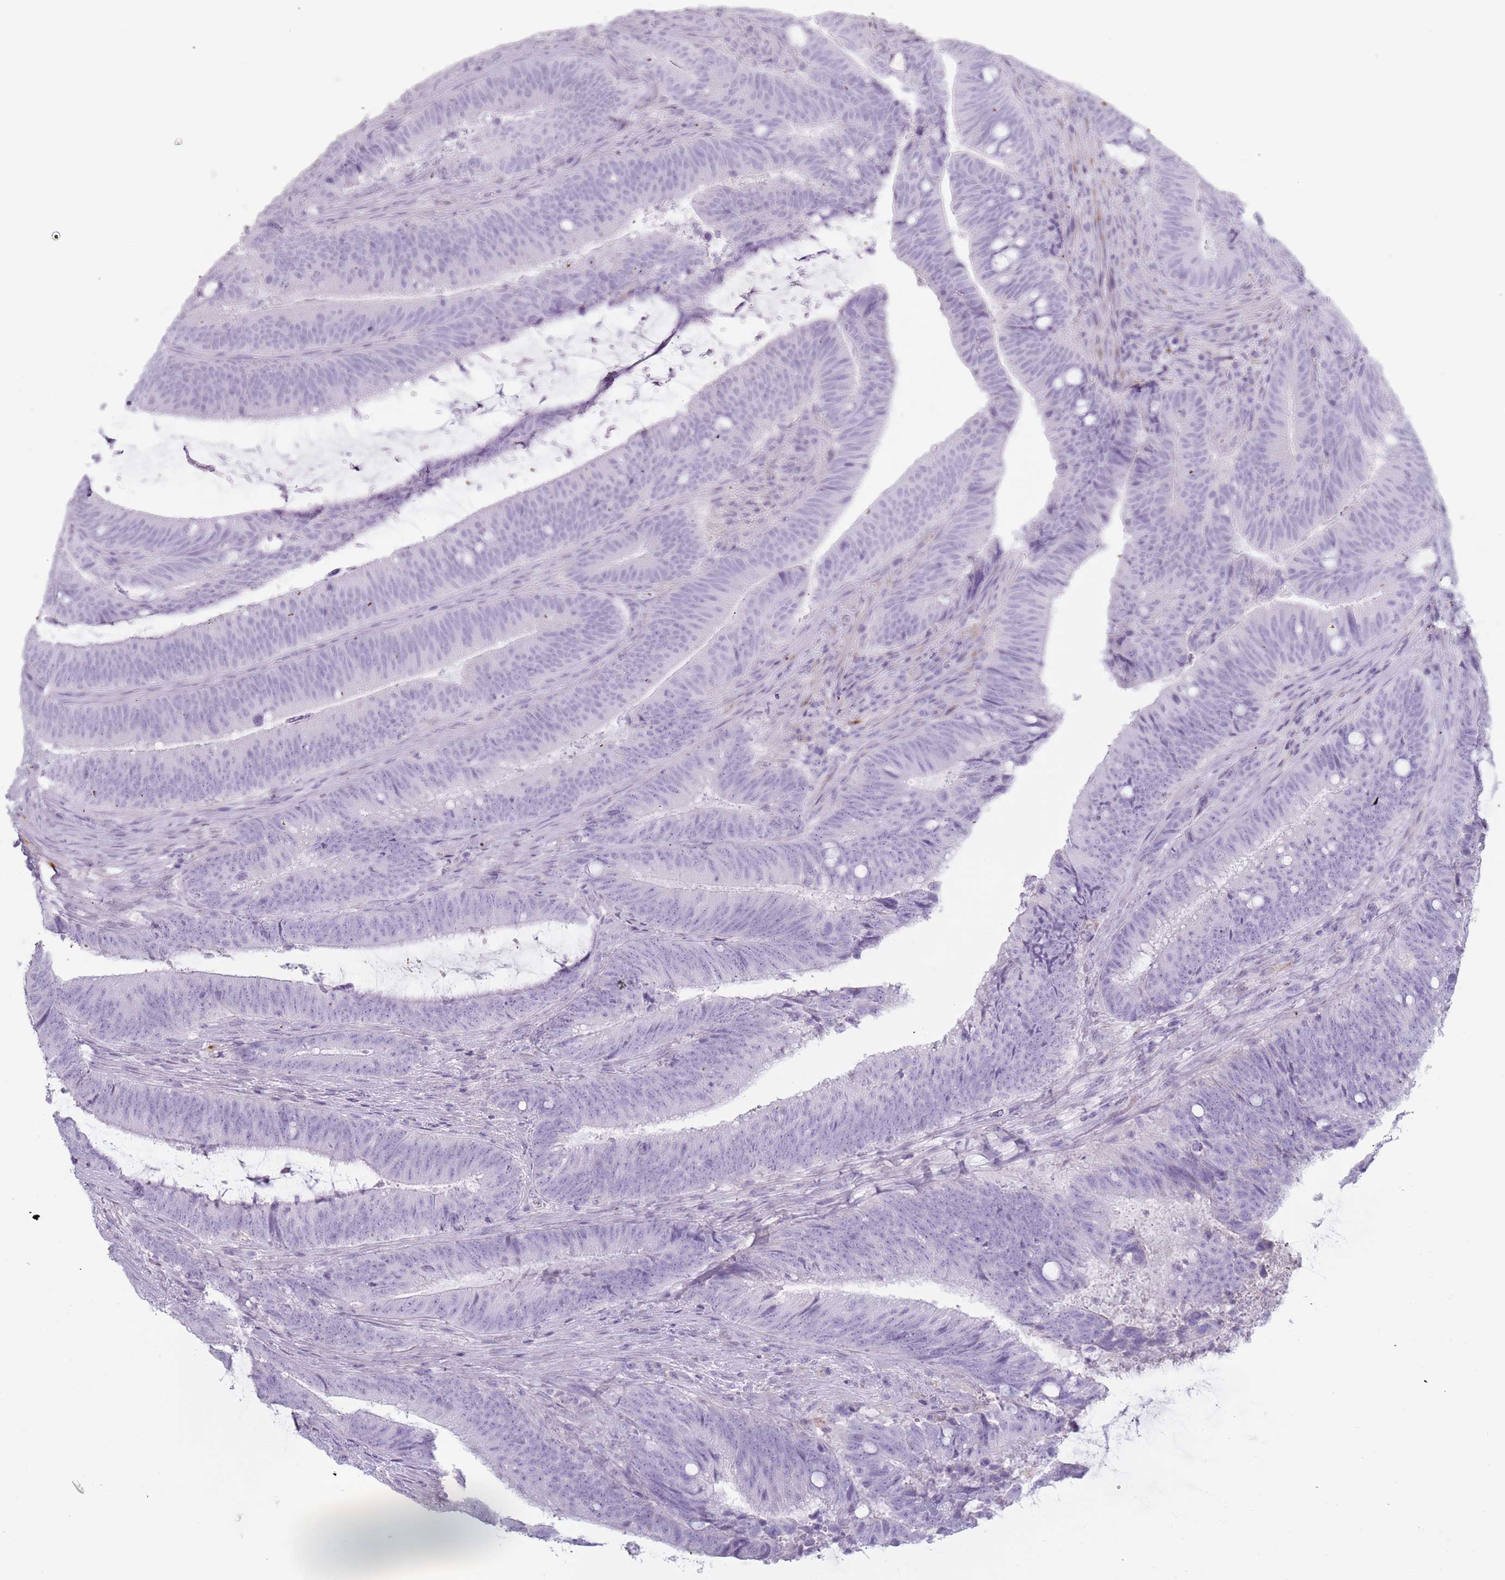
{"staining": {"intensity": "negative", "quantity": "none", "location": "none"}, "tissue": "colorectal cancer", "cell_type": "Tumor cells", "image_type": "cancer", "snomed": [{"axis": "morphology", "description": "Adenocarcinoma, NOS"}, {"axis": "topography", "description": "Colon"}], "caption": "Colorectal cancer stained for a protein using immunohistochemistry displays no expression tumor cells.", "gene": "COLEC12", "patient": {"sex": "female", "age": 43}}